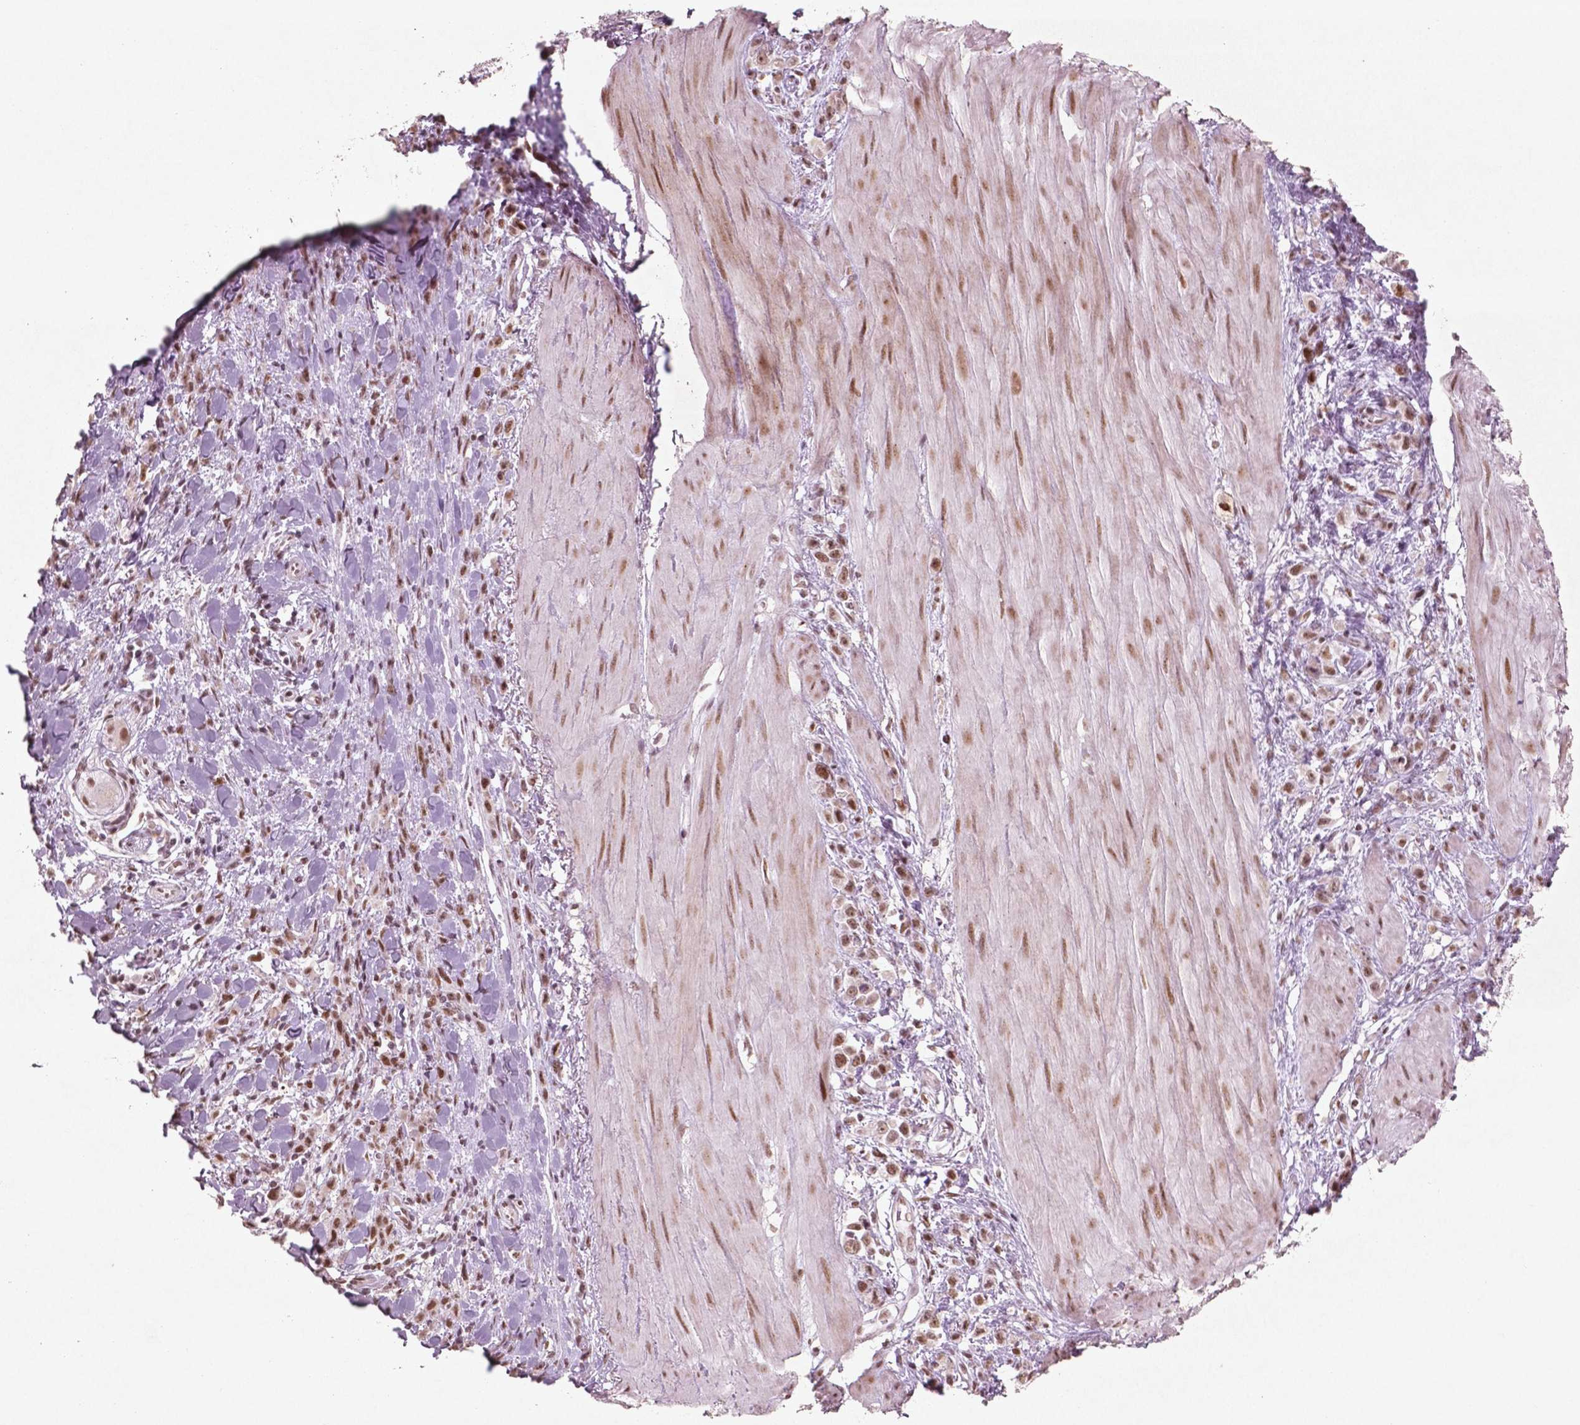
{"staining": {"intensity": "moderate", "quantity": ">75%", "location": "nuclear"}, "tissue": "stomach cancer", "cell_type": "Tumor cells", "image_type": "cancer", "snomed": [{"axis": "morphology", "description": "Adenocarcinoma, NOS"}, {"axis": "topography", "description": "Stomach"}], "caption": "DAB immunohistochemical staining of stomach cancer (adenocarcinoma) displays moderate nuclear protein positivity in approximately >75% of tumor cells. The staining is performed using DAB (3,3'-diaminobenzidine) brown chromogen to label protein expression. The nuclei are counter-stained blue using hematoxylin.", "gene": "HMG20B", "patient": {"sex": "male", "age": 47}}